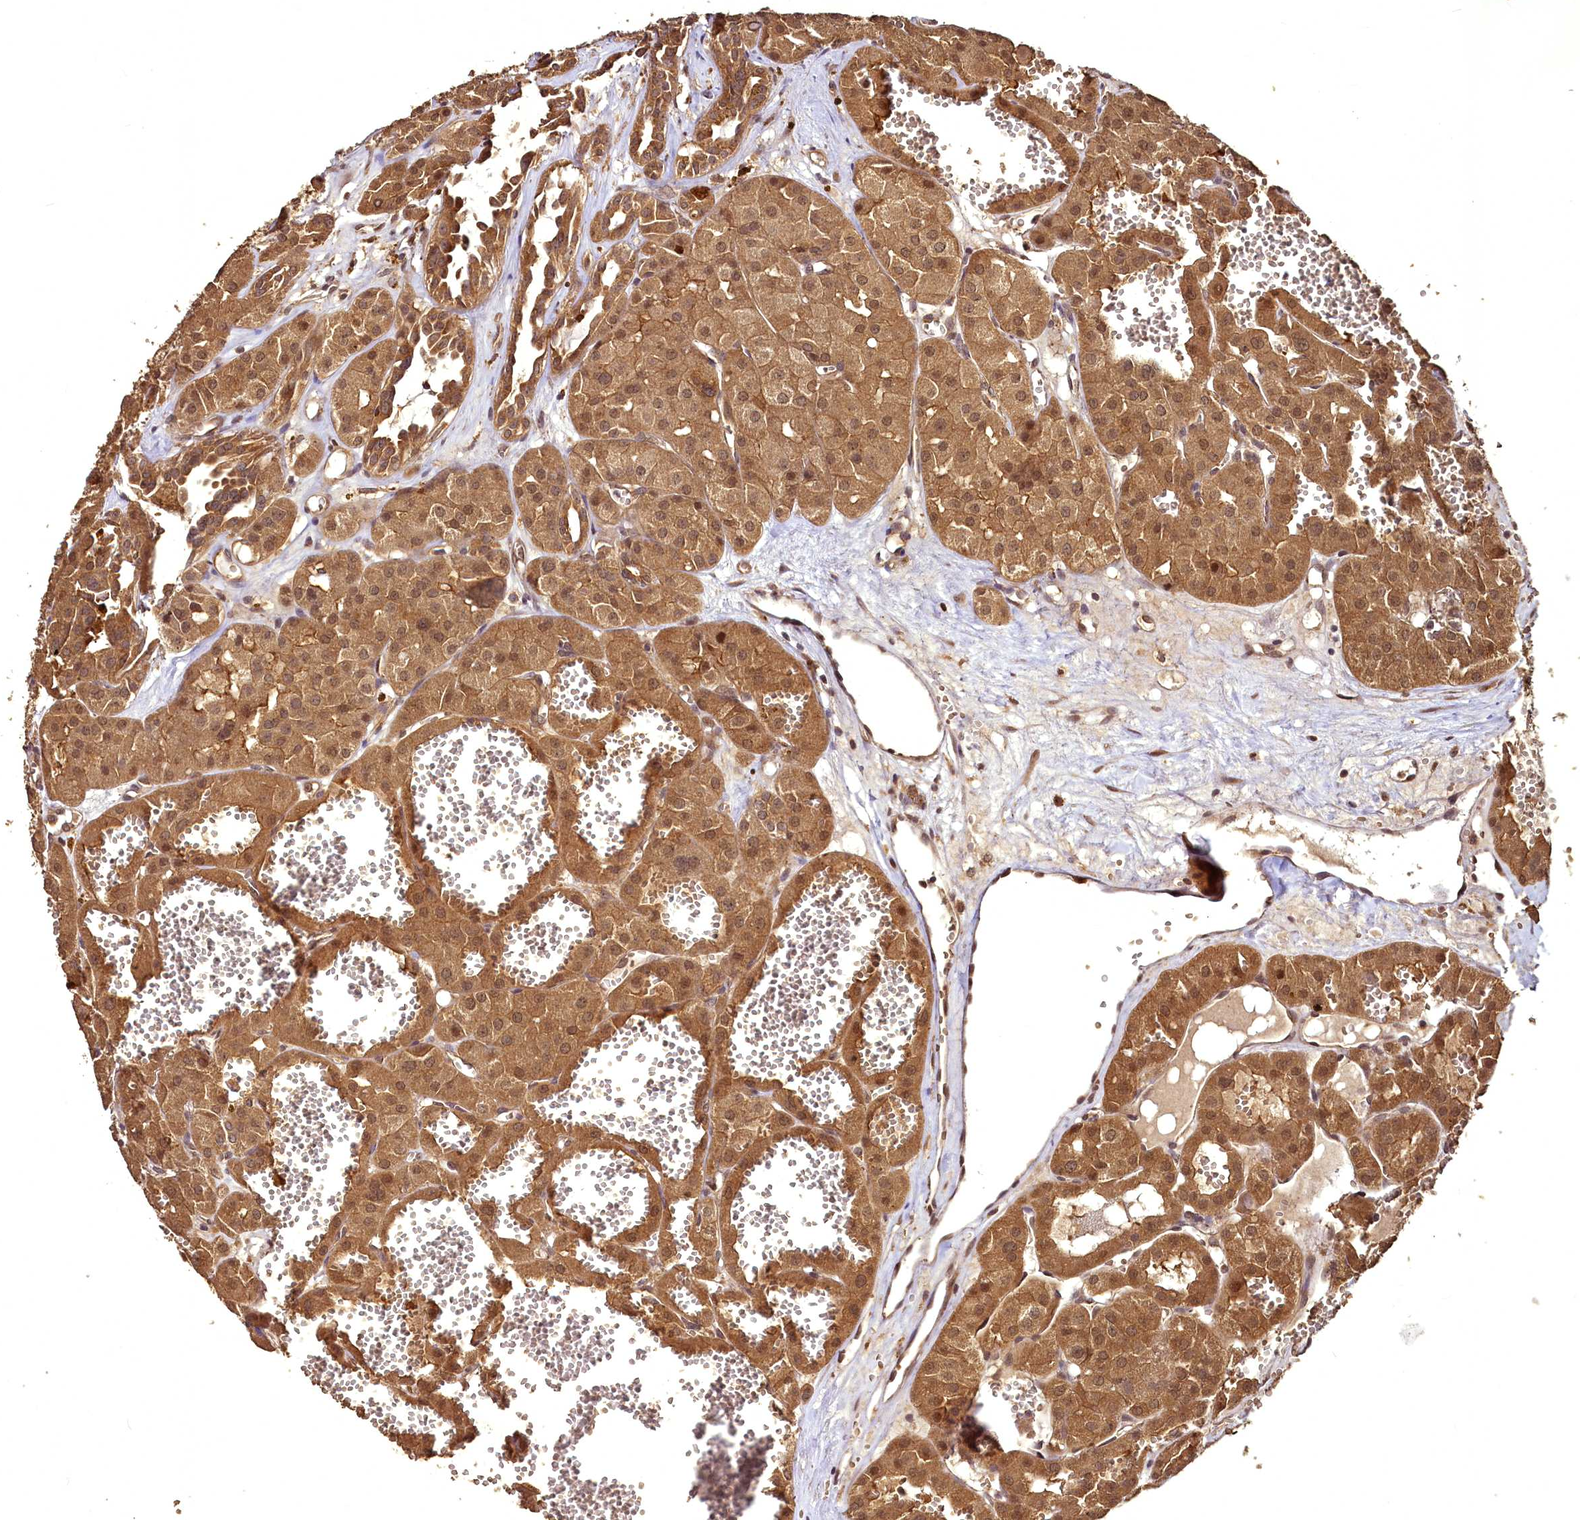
{"staining": {"intensity": "moderate", "quantity": ">75%", "location": "cytoplasmic/membranous,nuclear"}, "tissue": "renal cancer", "cell_type": "Tumor cells", "image_type": "cancer", "snomed": [{"axis": "morphology", "description": "Carcinoma, NOS"}, {"axis": "topography", "description": "Kidney"}], "caption": "This image shows carcinoma (renal) stained with immunohistochemistry (IHC) to label a protein in brown. The cytoplasmic/membranous and nuclear of tumor cells show moderate positivity for the protein. Nuclei are counter-stained blue.", "gene": "VPS51", "patient": {"sex": "female", "age": 75}}